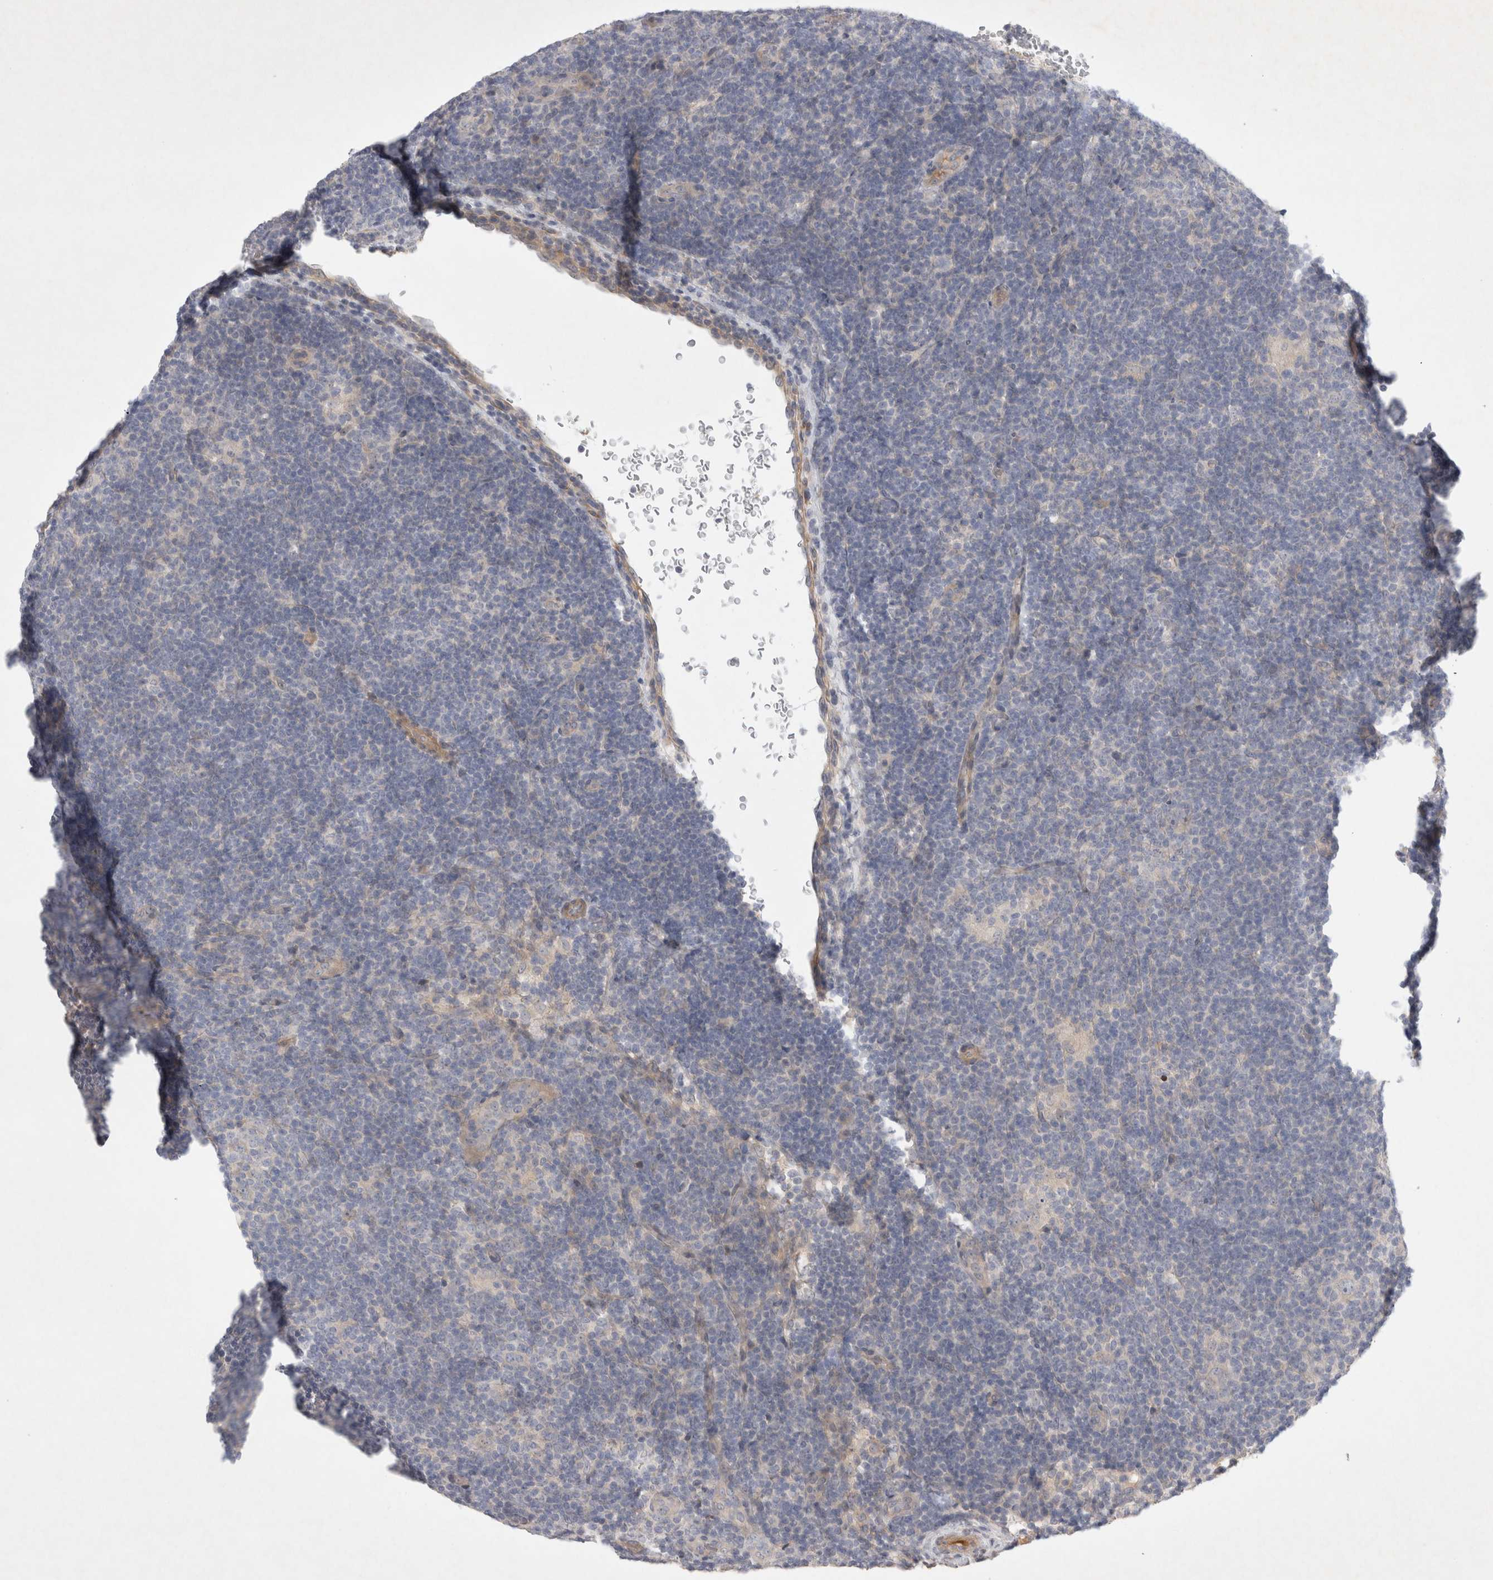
{"staining": {"intensity": "negative", "quantity": "none", "location": "none"}, "tissue": "lymphoma", "cell_type": "Tumor cells", "image_type": "cancer", "snomed": [{"axis": "morphology", "description": "Hodgkin's disease, NOS"}, {"axis": "topography", "description": "Lymph node"}], "caption": "Tumor cells are negative for brown protein staining in lymphoma.", "gene": "BZW2", "patient": {"sex": "female", "age": 57}}